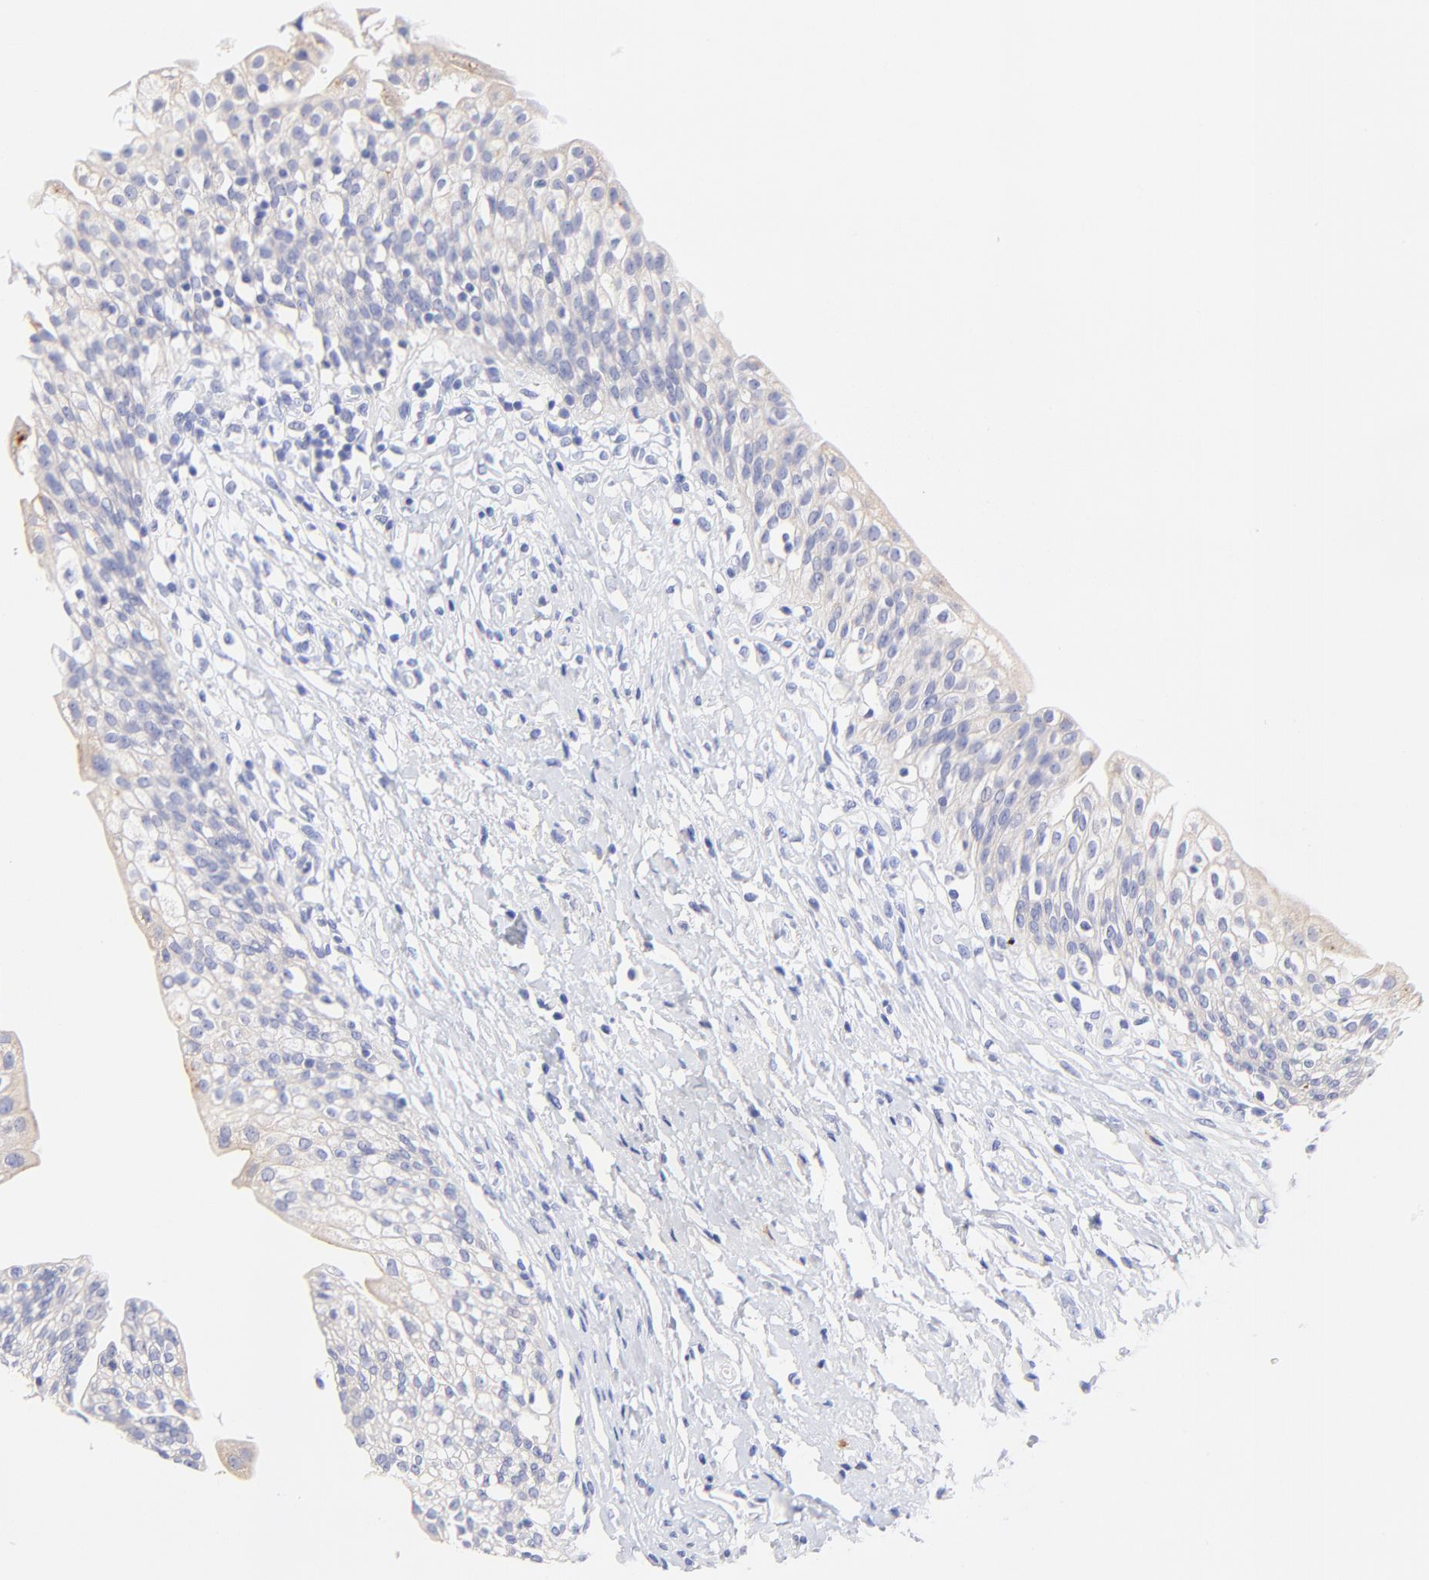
{"staining": {"intensity": "weak", "quantity": "<25%", "location": "cytoplasmic/membranous"}, "tissue": "urinary bladder", "cell_type": "Urothelial cells", "image_type": "normal", "snomed": [{"axis": "morphology", "description": "Normal tissue, NOS"}, {"axis": "topography", "description": "Urinary bladder"}], "caption": "IHC of benign human urinary bladder reveals no expression in urothelial cells.", "gene": "EBP", "patient": {"sex": "female", "age": 80}}